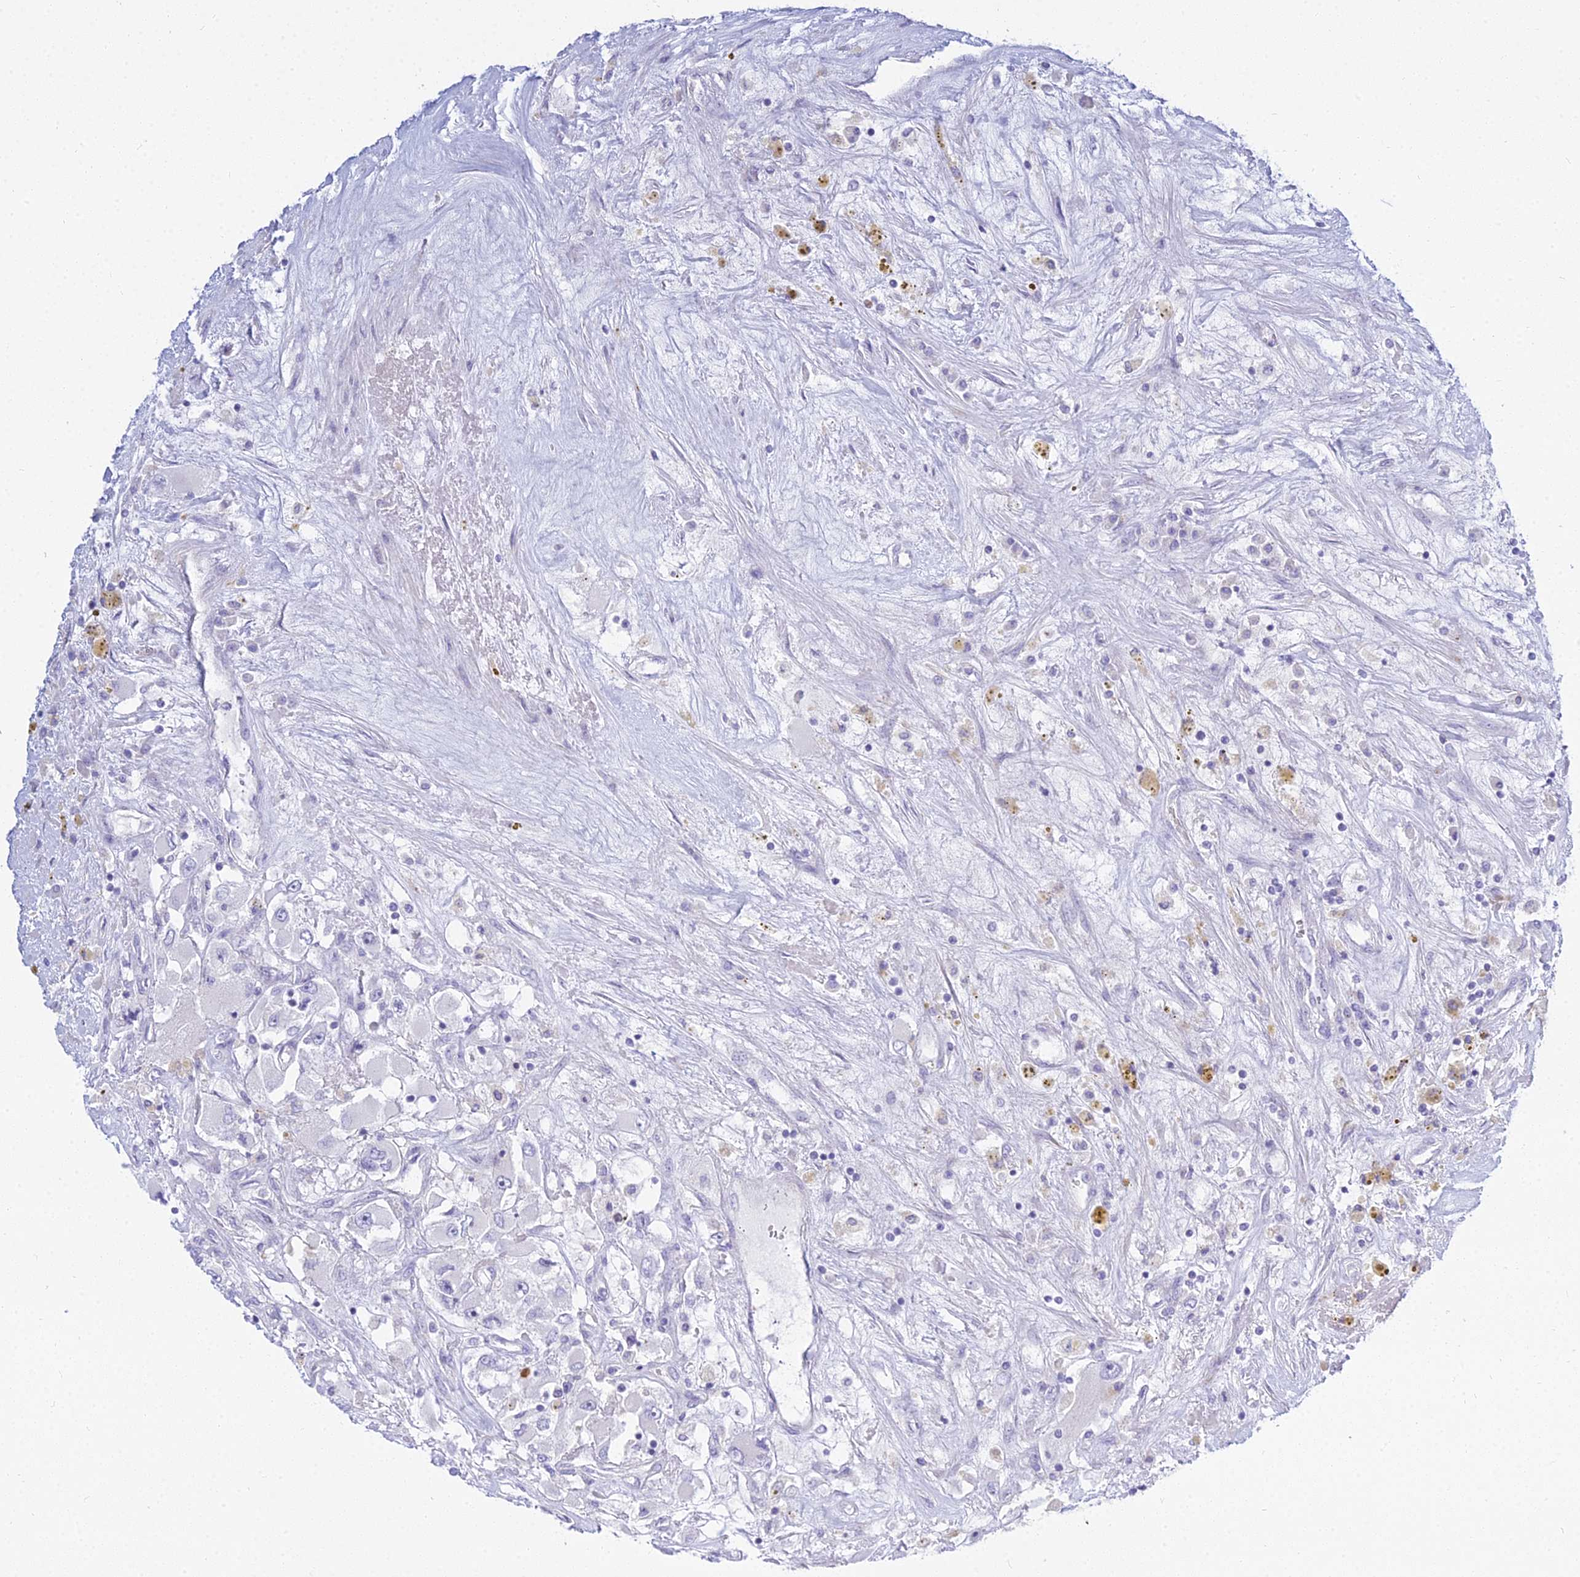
{"staining": {"intensity": "negative", "quantity": "none", "location": "none"}, "tissue": "renal cancer", "cell_type": "Tumor cells", "image_type": "cancer", "snomed": [{"axis": "morphology", "description": "Adenocarcinoma, NOS"}, {"axis": "topography", "description": "Kidney"}], "caption": "Immunohistochemical staining of renal adenocarcinoma displays no significant positivity in tumor cells.", "gene": "SMIM24", "patient": {"sex": "female", "age": 52}}